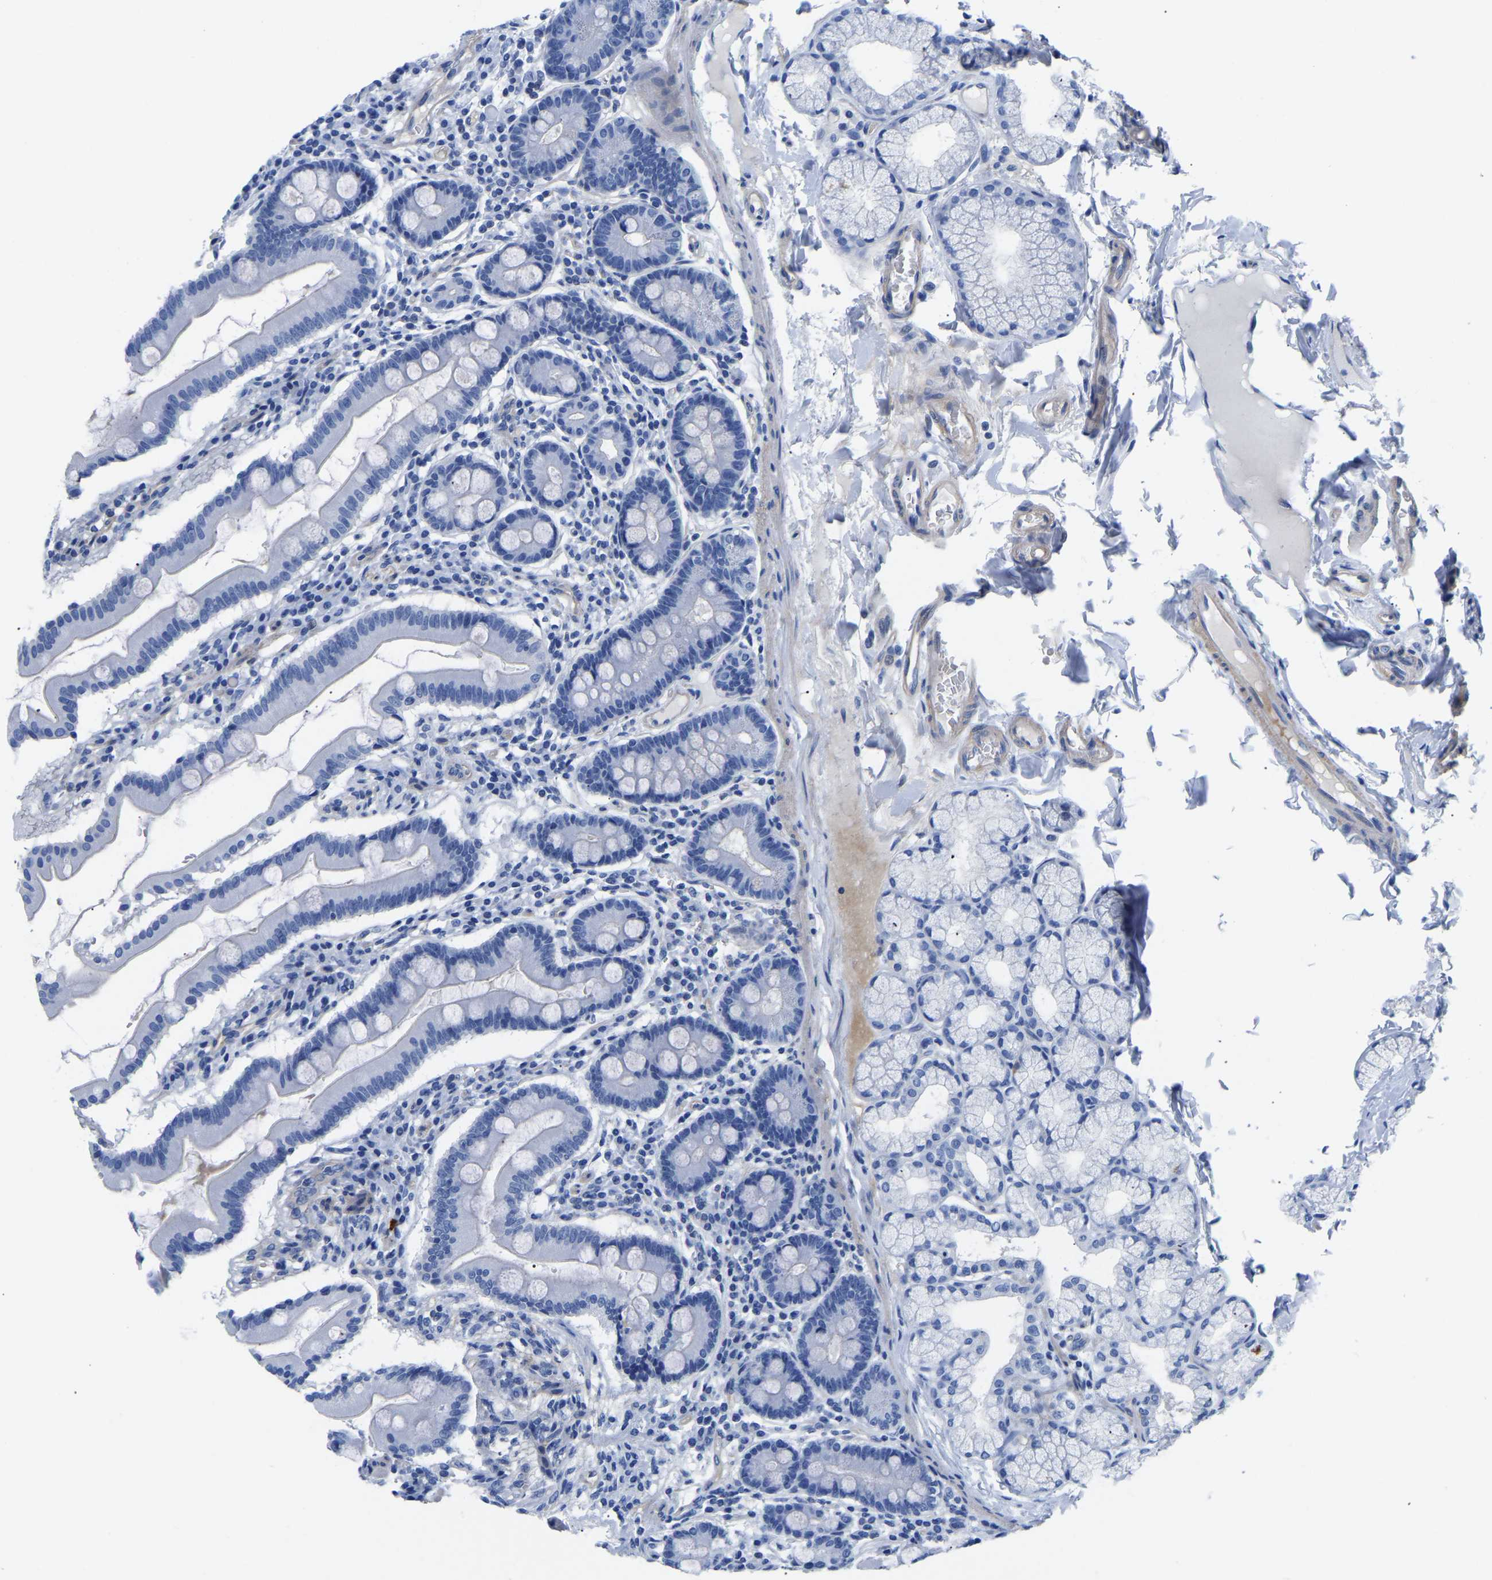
{"staining": {"intensity": "negative", "quantity": "none", "location": "none"}, "tissue": "duodenum", "cell_type": "Glandular cells", "image_type": "normal", "snomed": [{"axis": "morphology", "description": "Normal tissue, NOS"}, {"axis": "topography", "description": "Duodenum"}], "caption": "Photomicrograph shows no protein expression in glandular cells of normal duodenum. (DAB (3,3'-diaminobenzidine) immunohistochemistry, high magnification).", "gene": "UPK3A", "patient": {"sex": "male", "age": 50}}